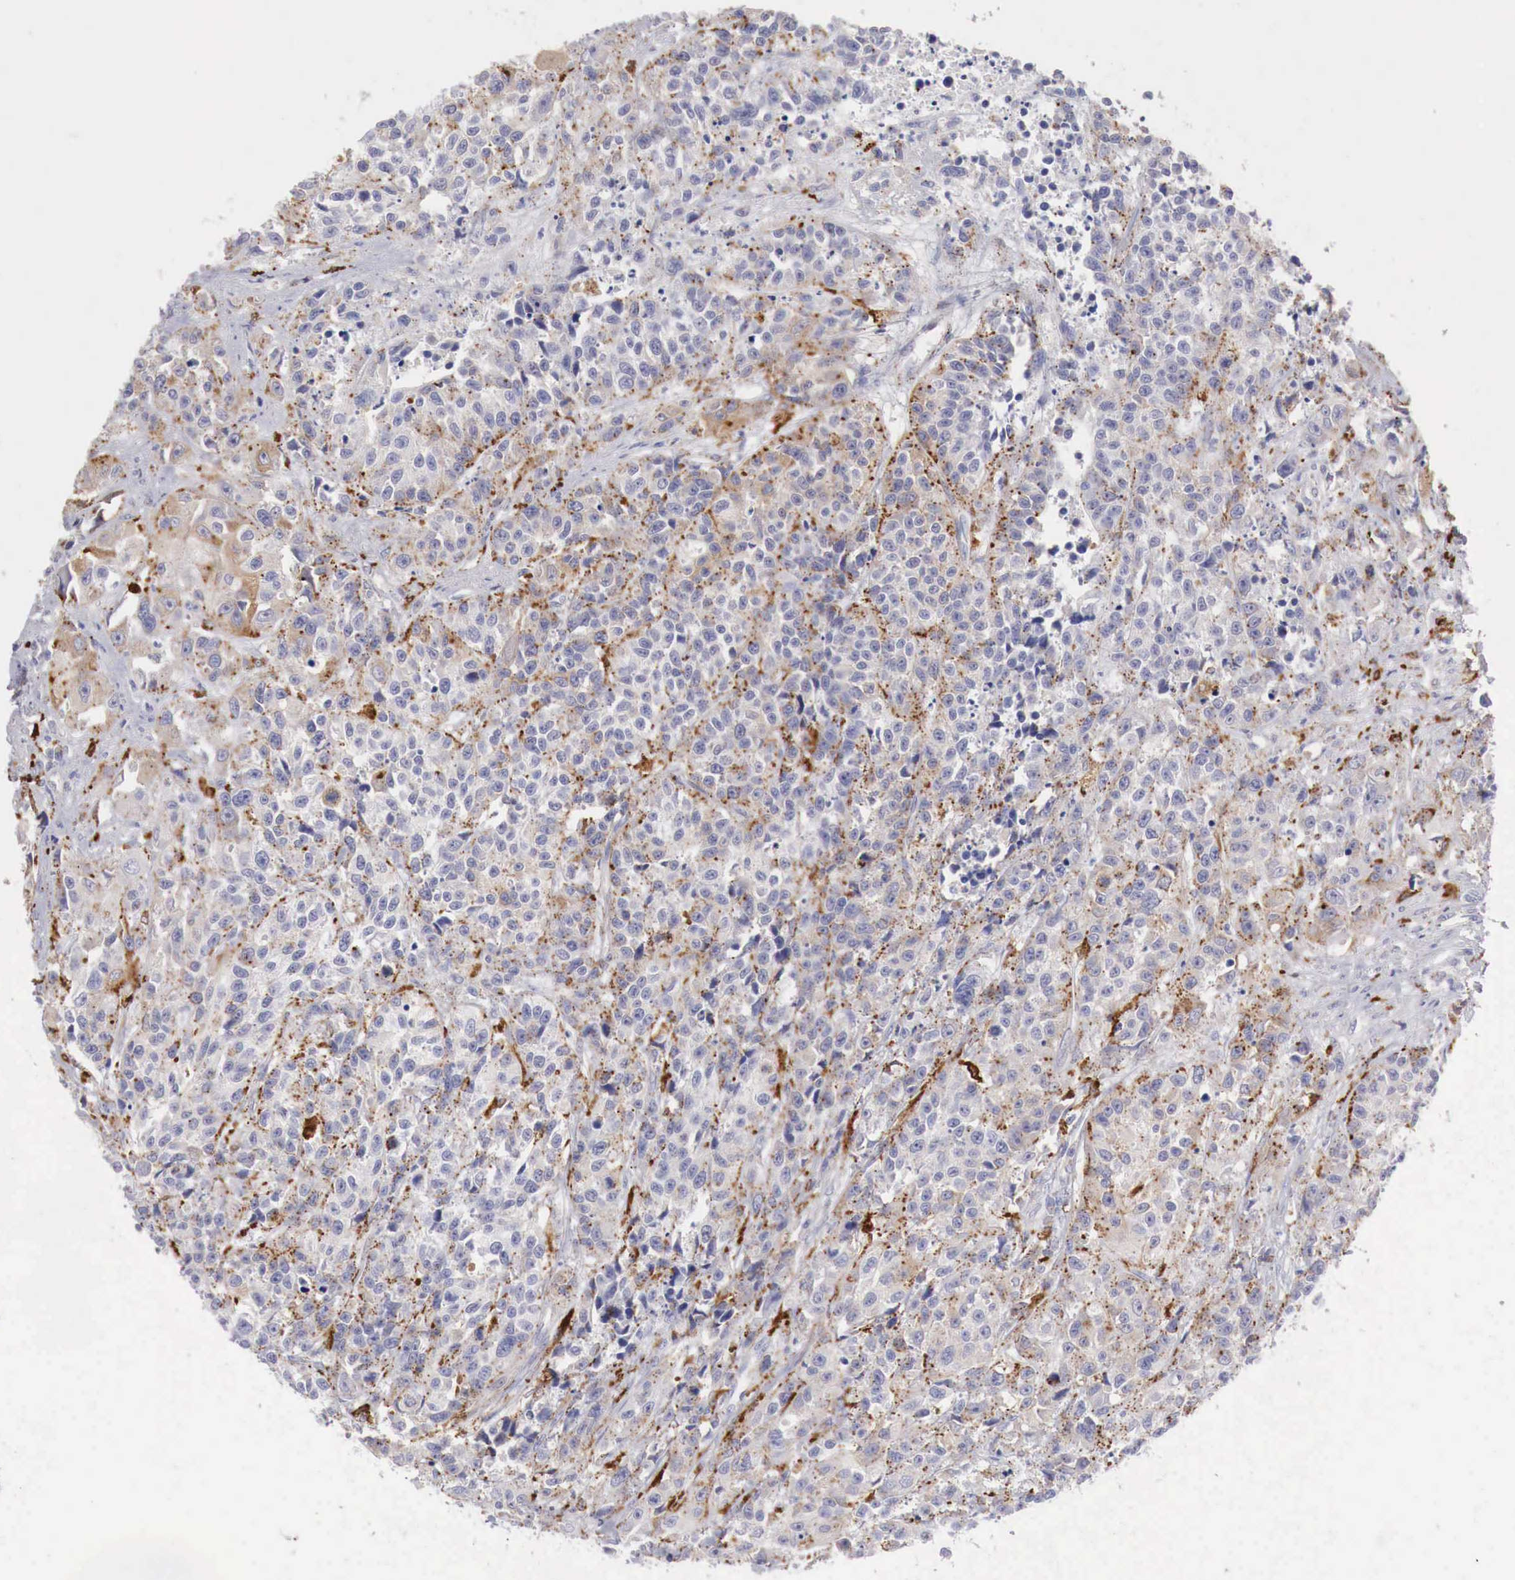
{"staining": {"intensity": "moderate", "quantity": "25%-75%", "location": "cytoplasmic/membranous"}, "tissue": "urothelial cancer", "cell_type": "Tumor cells", "image_type": "cancer", "snomed": [{"axis": "morphology", "description": "Urothelial carcinoma, High grade"}, {"axis": "topography", "description": "Urinary bladder"}], "caption": "Immunohistochemical staining of human urothelial cancer reveals medium levels of moderate cytoplasmic/membranous protein positivity in about 25%-75% of tumor cells. (brown staining indicates protein expression, while blue staining denotes nuclei).", "gene": "GLA", "patient": {"sex": "female", "age": 81}}